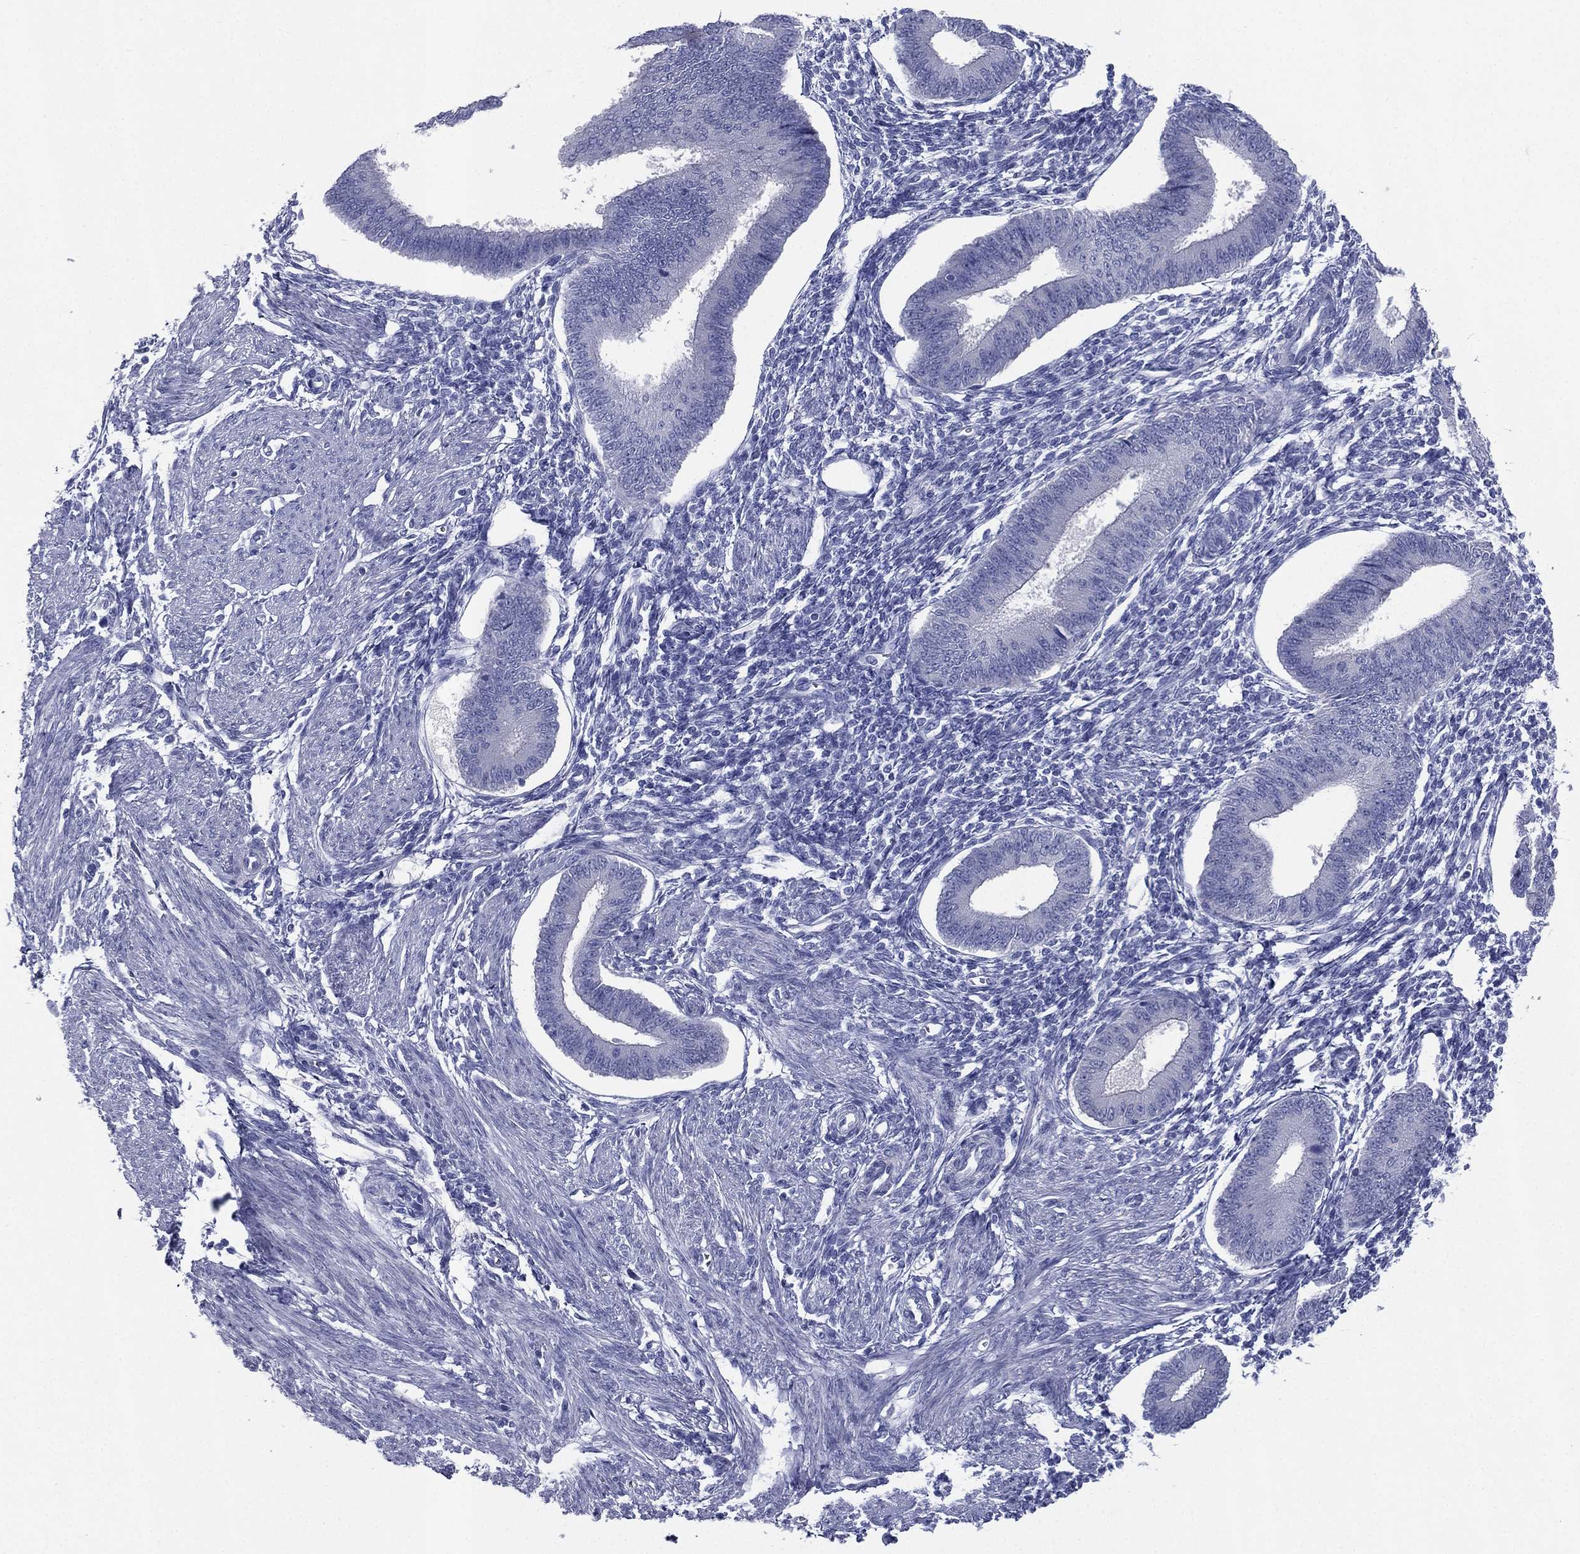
{"staining": {"intensity": "negative", "quantity": "none", "location": "none"}, "tissue": "endometrium", "cell_type": "Cells in endometrial stroma", "image_type": "normal", "snomed": [{"axis": "morphology", "description": "Normal tissue, NOS"}, {"axis": "topography", "description": "Endometrium"}], "caption": "An immunohistochemistry (IHC) photomicrograph of unremarkable endometrium is shown. There is no staining in cells in endometrial stroma of endometrium.", "gene": "FCER2", "patient": {"sex": "female", "age": 39}}